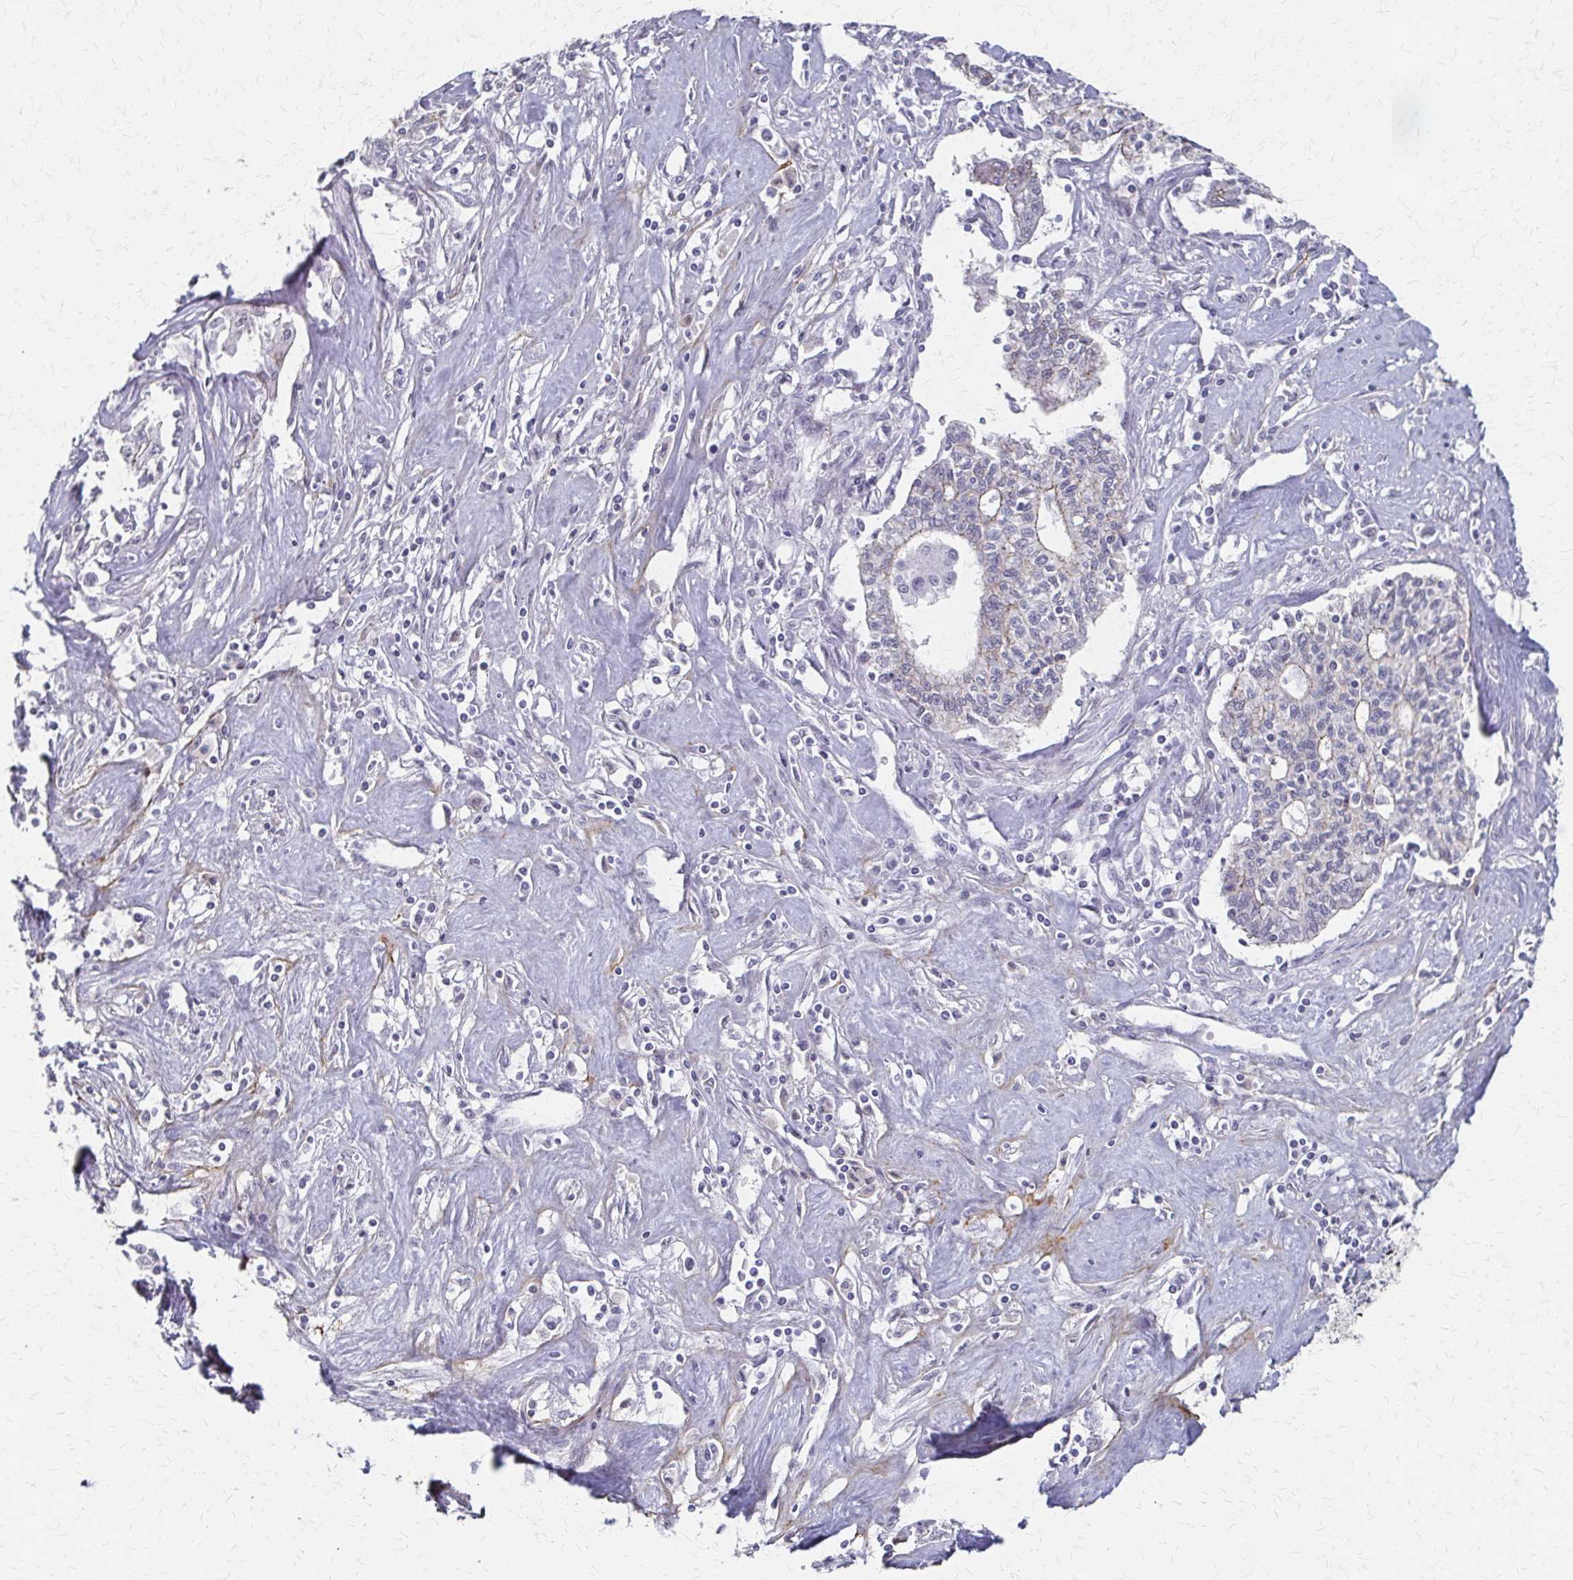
{"staining": {"intensity": "negative", "quantity": "none", "location": "none"}, "tissue": "liver cancer", "cell_type": "Tumor cells", "image_type": "cancer", "snomed": [{"axis": "morphology", "description": "Cholangiocarcinoma"}, {"axis": "topography", "description": "Liver"}], "caption": "Cholangiocarcinoma (liver) was stained to show a protein in brown. There is no significant positivity in tumor cells.", "gene": "PES1", "patient": {"sex": "female", "age": 61}}